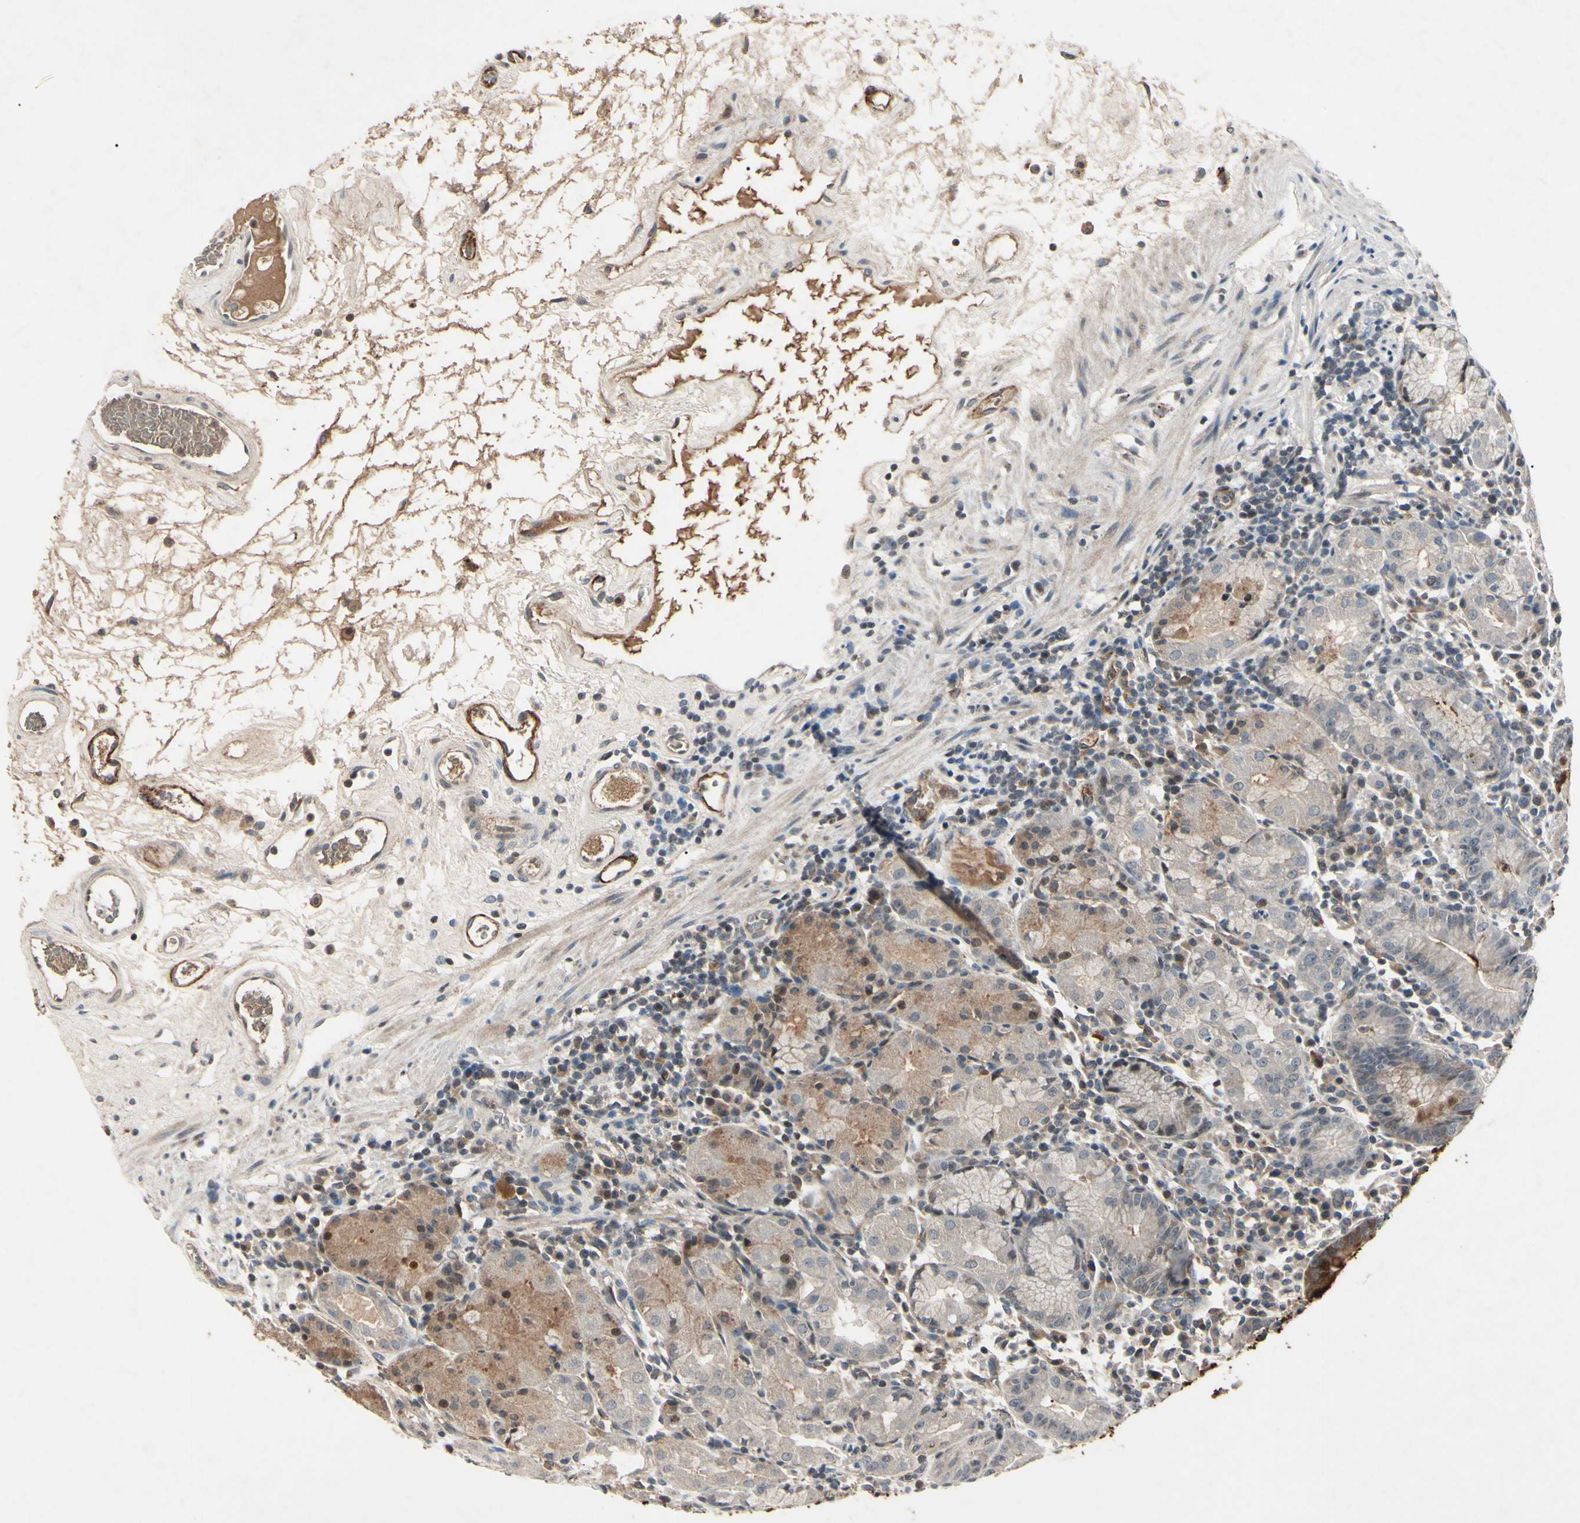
{"staining": {"intensity": "strong", "quantity": "25%-75%", "location": "cytoplasmic/membranous"}, "tissue": "stomach", "cell_type": "Glandular cells", "image_type": "normal", "snomed": [{"axis": "morphology", "description": "Normal tissue, NOS"}, {"axis": "topography", "description": "Stomach"}, {"axis": "topography", "description": "Stomach, lower"}], "caption": "DAB (3,3'-diaminobenzidine) immunohistochemical staining of unremarkable human stomach demonstrates strong cytoplasmic/membranous protein expression in approximately 25%-75% of glandular cells.", "gene": "AEBP1", "patient": {"sex": "female", "age": 75}}